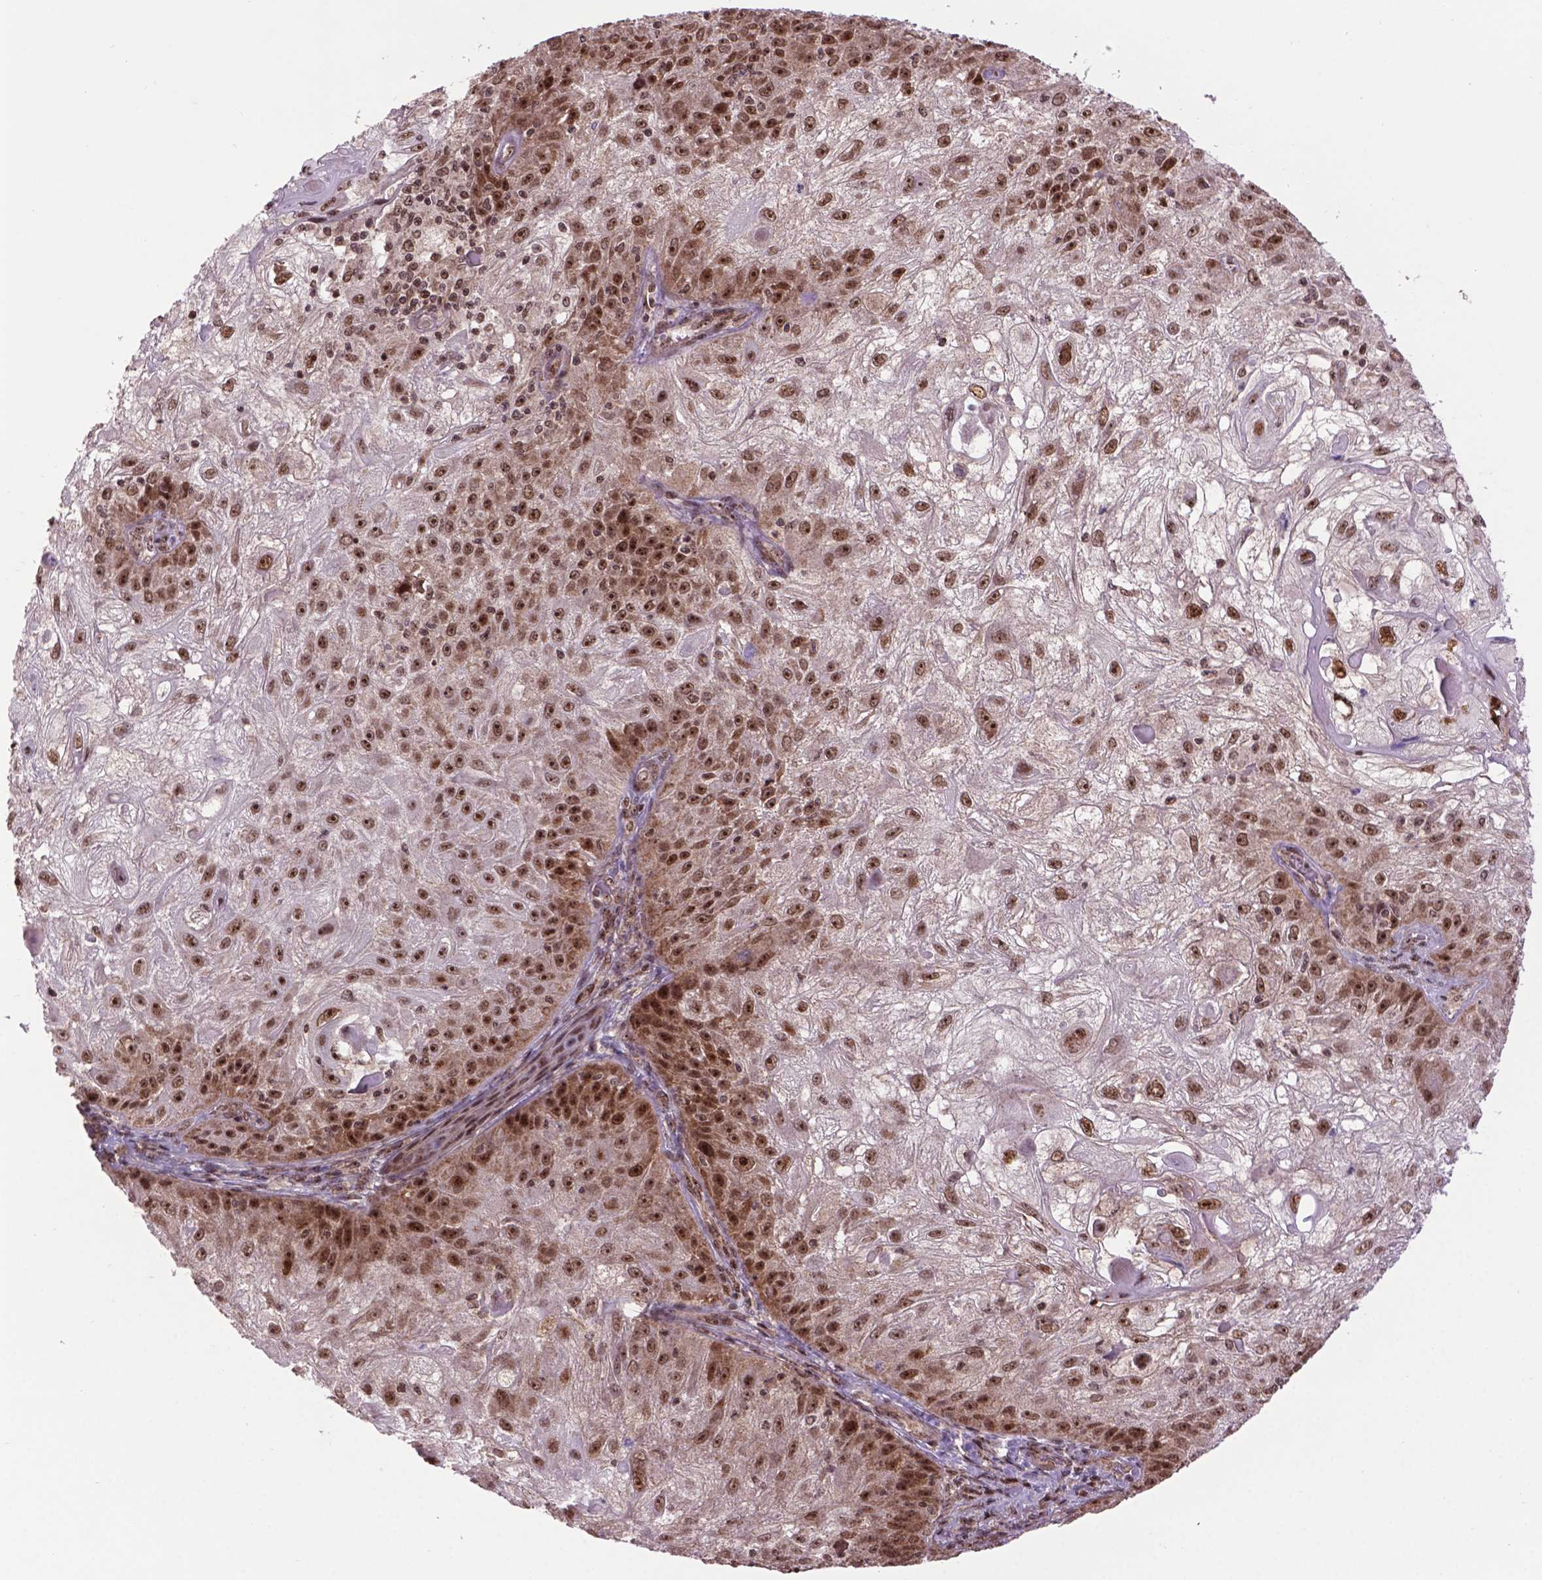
{"staining": {"intensity": "moderate", "quantity": ">75%", "location": "nuclear"}, "tissue": "skin cancer", "cell_type": "Tumor cells", "image_type": "cancer", "snomed": [{"axis": "morphology", "description": "Normal tissue, NOS"}, {"axis": "morphology", "description": "Squamous cell carcinoma, NOS"}, {"axis": "topography", "description": "Skin"}], "caption": "Squamous cell carcinoma (skin) stained with a brown dye demonstrates moderate nuclear positive expression in approximately >75% of tumor cells.", "gene": "CSNK2A1", "patient": {"sex": "female", "age": 83}}